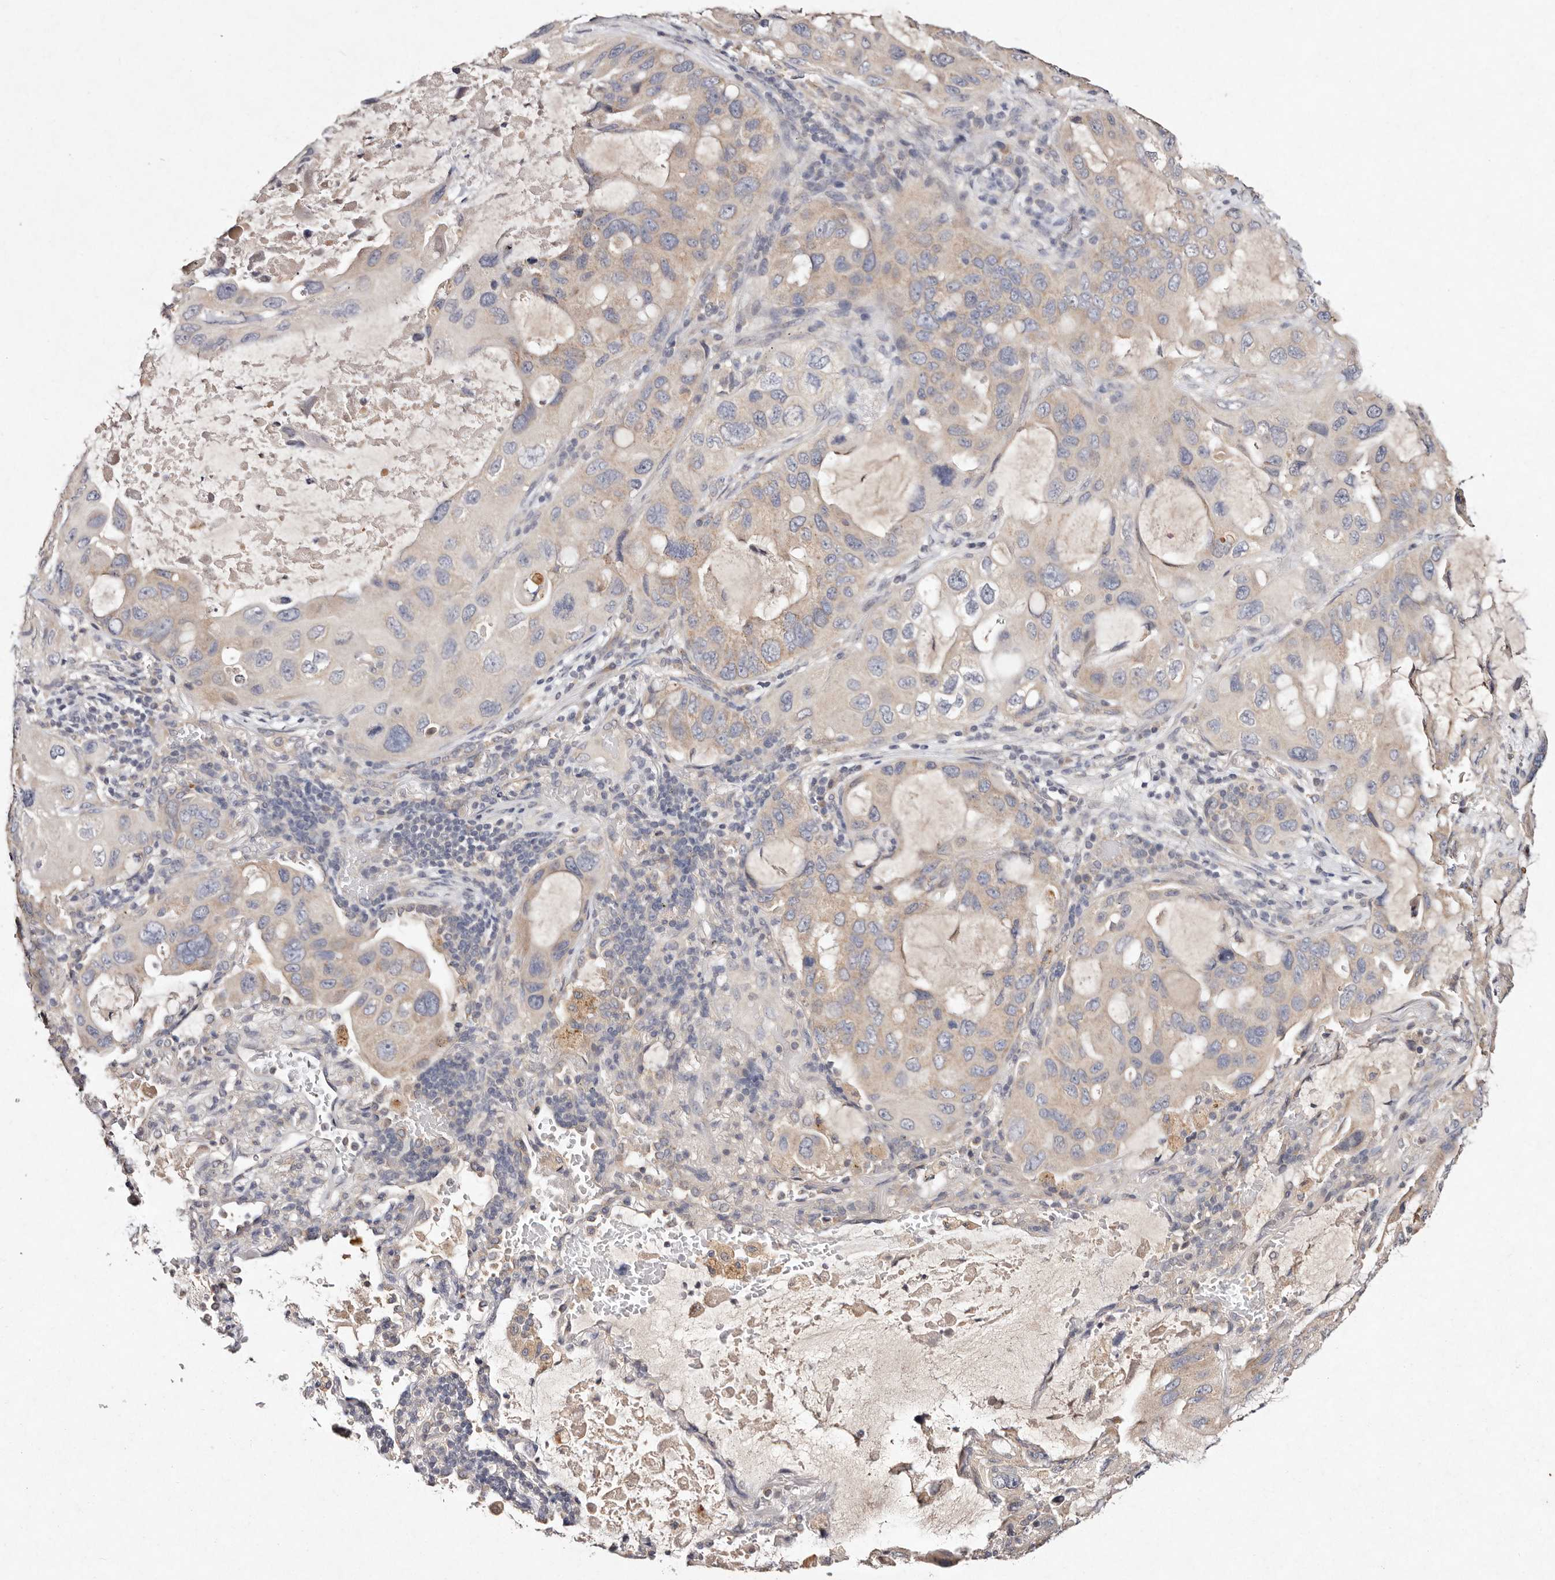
{"staining": {"intensity": "weak", "quantity": ">75%", "location": "cytoplasmic/membranous"}, "tissue": "lung cancer", "cell_type": "Tumor cells", "image_type": "cancer", "snomed": [{"axis": "morphology", "description": "Squamous cell carcinoma, NOS"}, {"axis": "topography", "description": "Lung"}], "caption": "This is an image of immunohistochemistry staining of lung cancer (squamous cell carcinoma), which shows weak staining in the cytoplasmic/membranous of tumor cells.", "gene": "TSC2", "patient": {"sex": "female", "age": 73}}